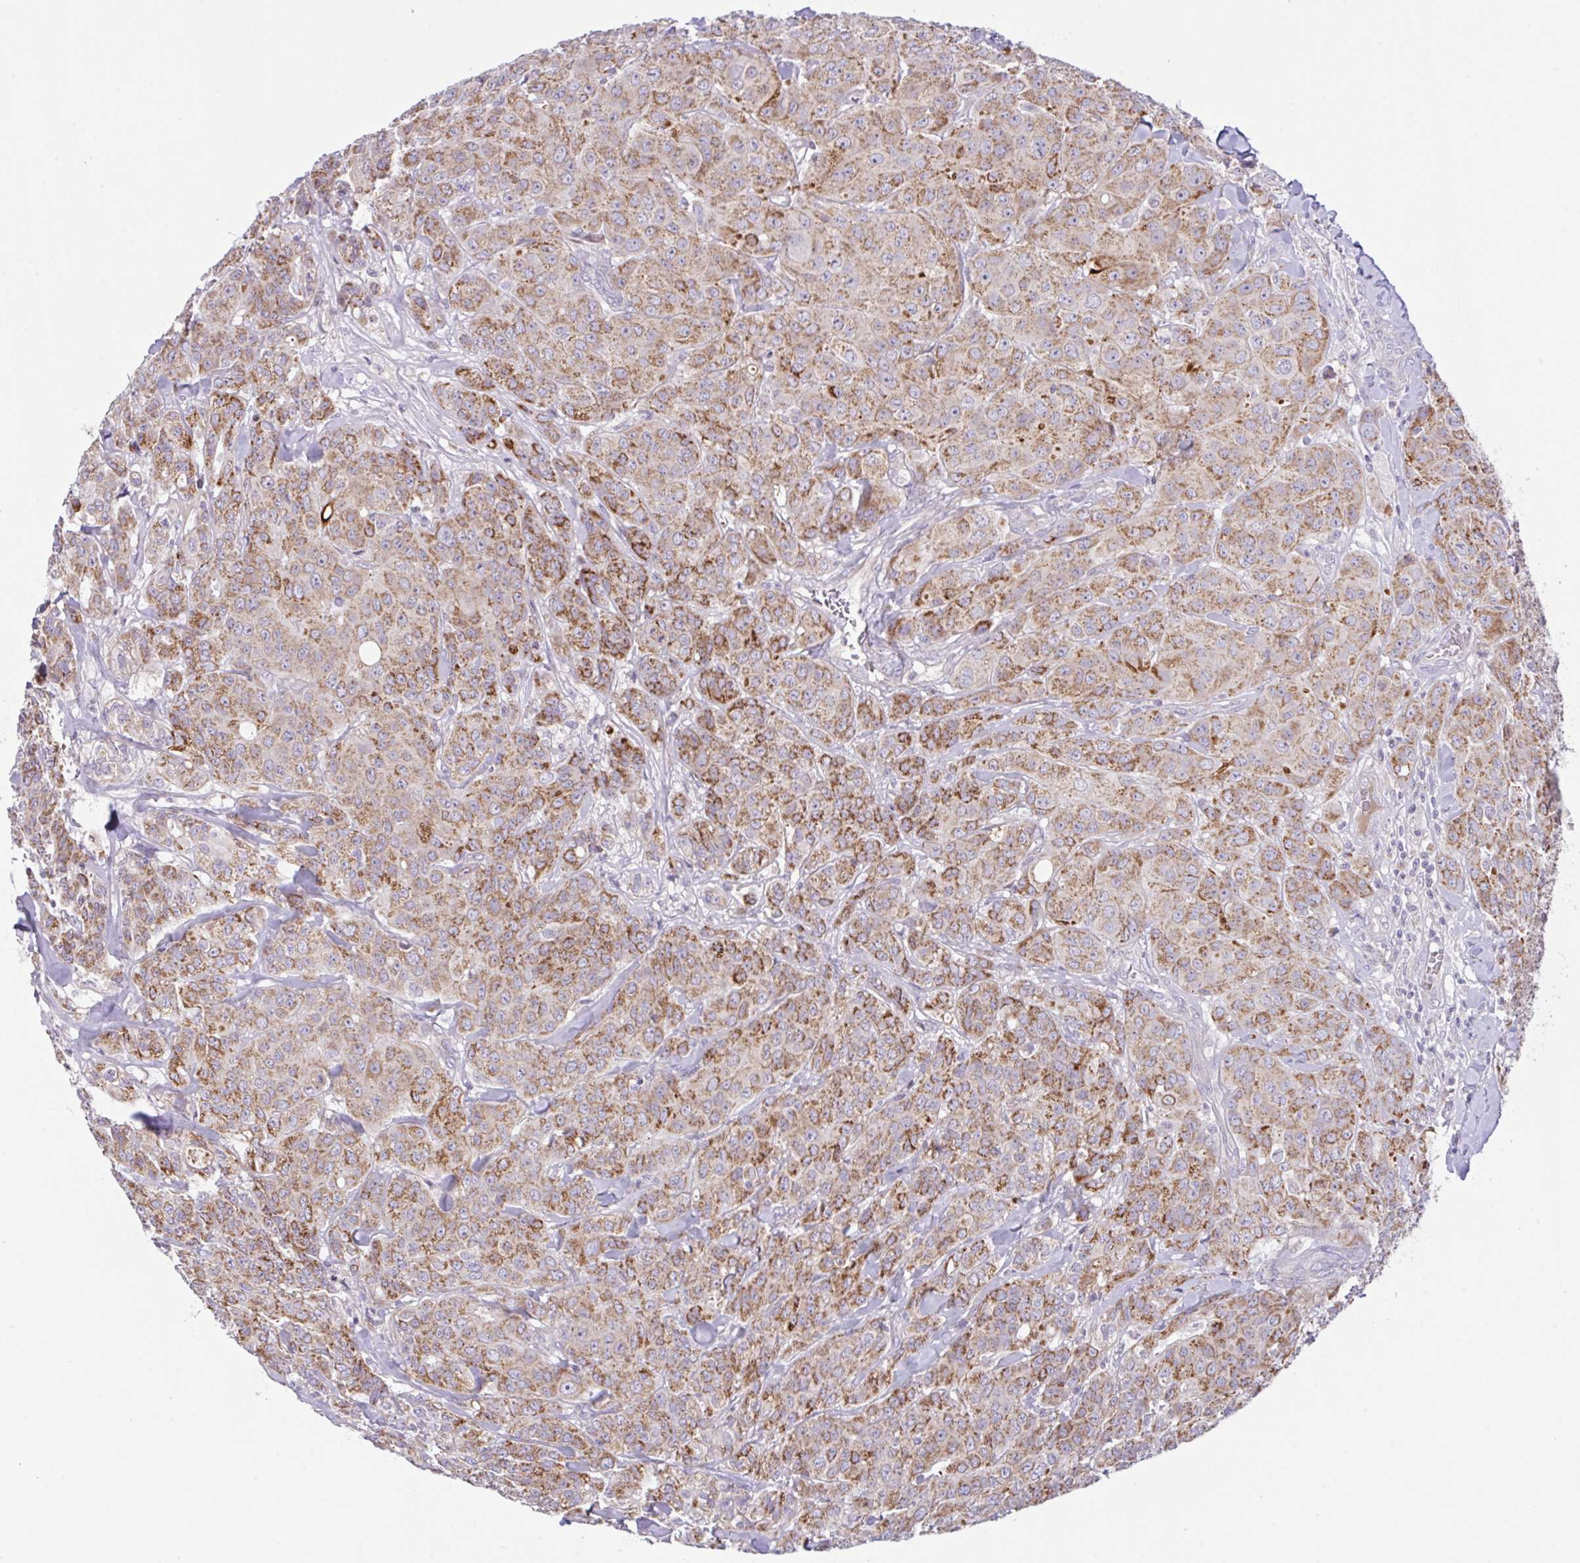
{"staining": {"intensity": "moderate", "quantity": ">75%", "location": "cytoplasmic/membranous"}, "tissue": "breast cancer", "cell_type": "Tumor cells", "image_type": "cancer", "snomed": [{"axis": "morphology", "description": "Normal tissue, NOS"}, {"axis": "morphology", "description": "Duct carcinoma"}, {"axis": "topography", "description": "Breast"}], "caption": "A medium amount of moderate cytoplasmic/membranous positivity is seen in approximately >75% of tumor cells in breast cancer tissue.", "gene": "CHDH", "patient": {"sex": "female", "age": 43}}